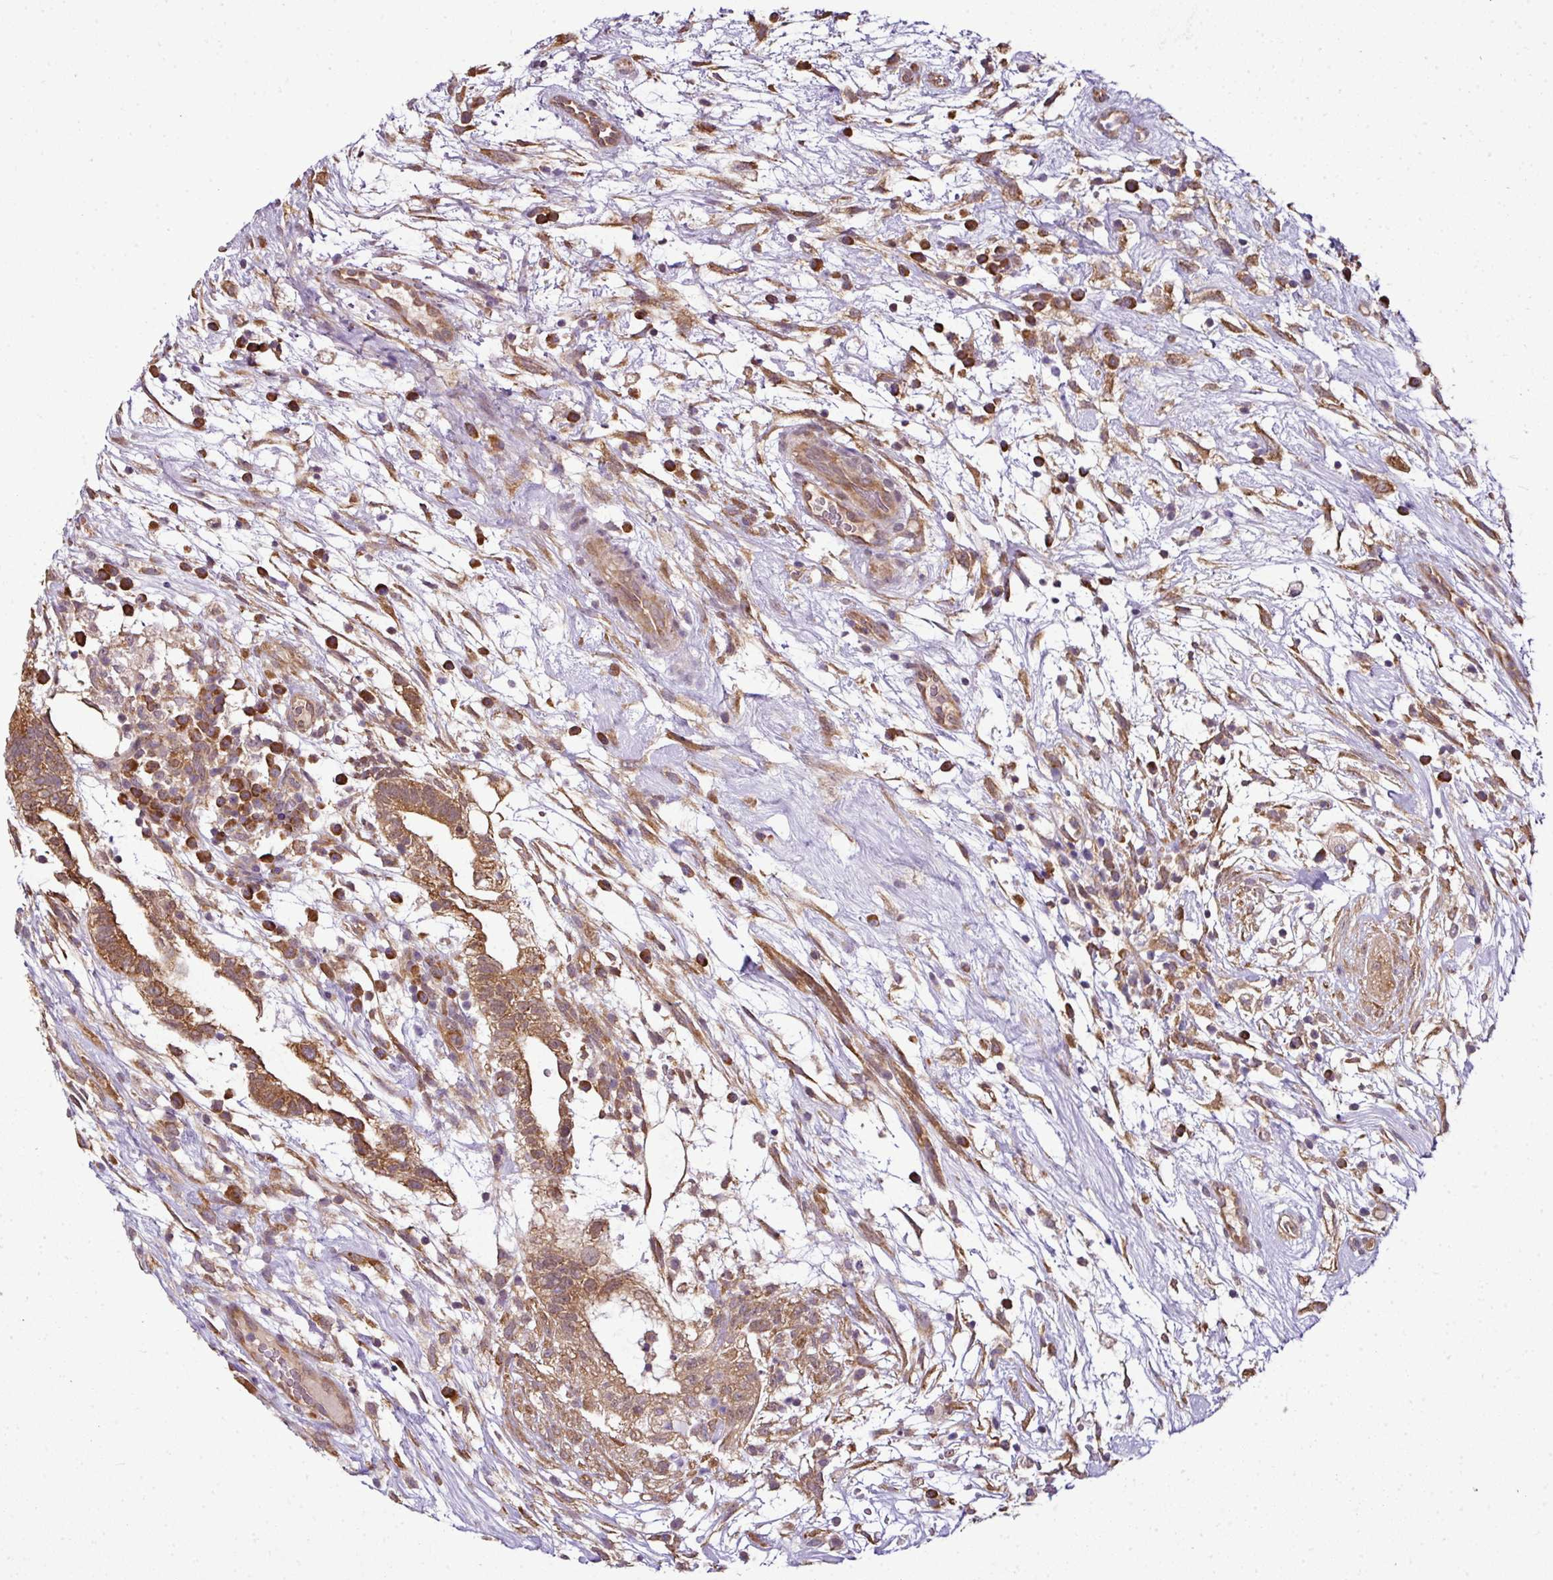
{"staining": {"intensity": "moderate", "quantity": ">75%", "location": "cytoplasmic/membranous"}, "tissue": "testis cancer", "cell_type": "Tumor cells", "image_type": "cancer", "snomed": [{"axis": "morphology", "description": "Carcinoma, Embryonal, NOS"}, {"axis": "topography", "description": "Testis"}], "caption": "Protein staining displays moderate cytoplasmic/membranous positivity in approximately >75% of tumor cells in testis cancer (embryonal carcinoma).", "gene": "RBM4B", "patient": {"sex": "male", "age": 32}}